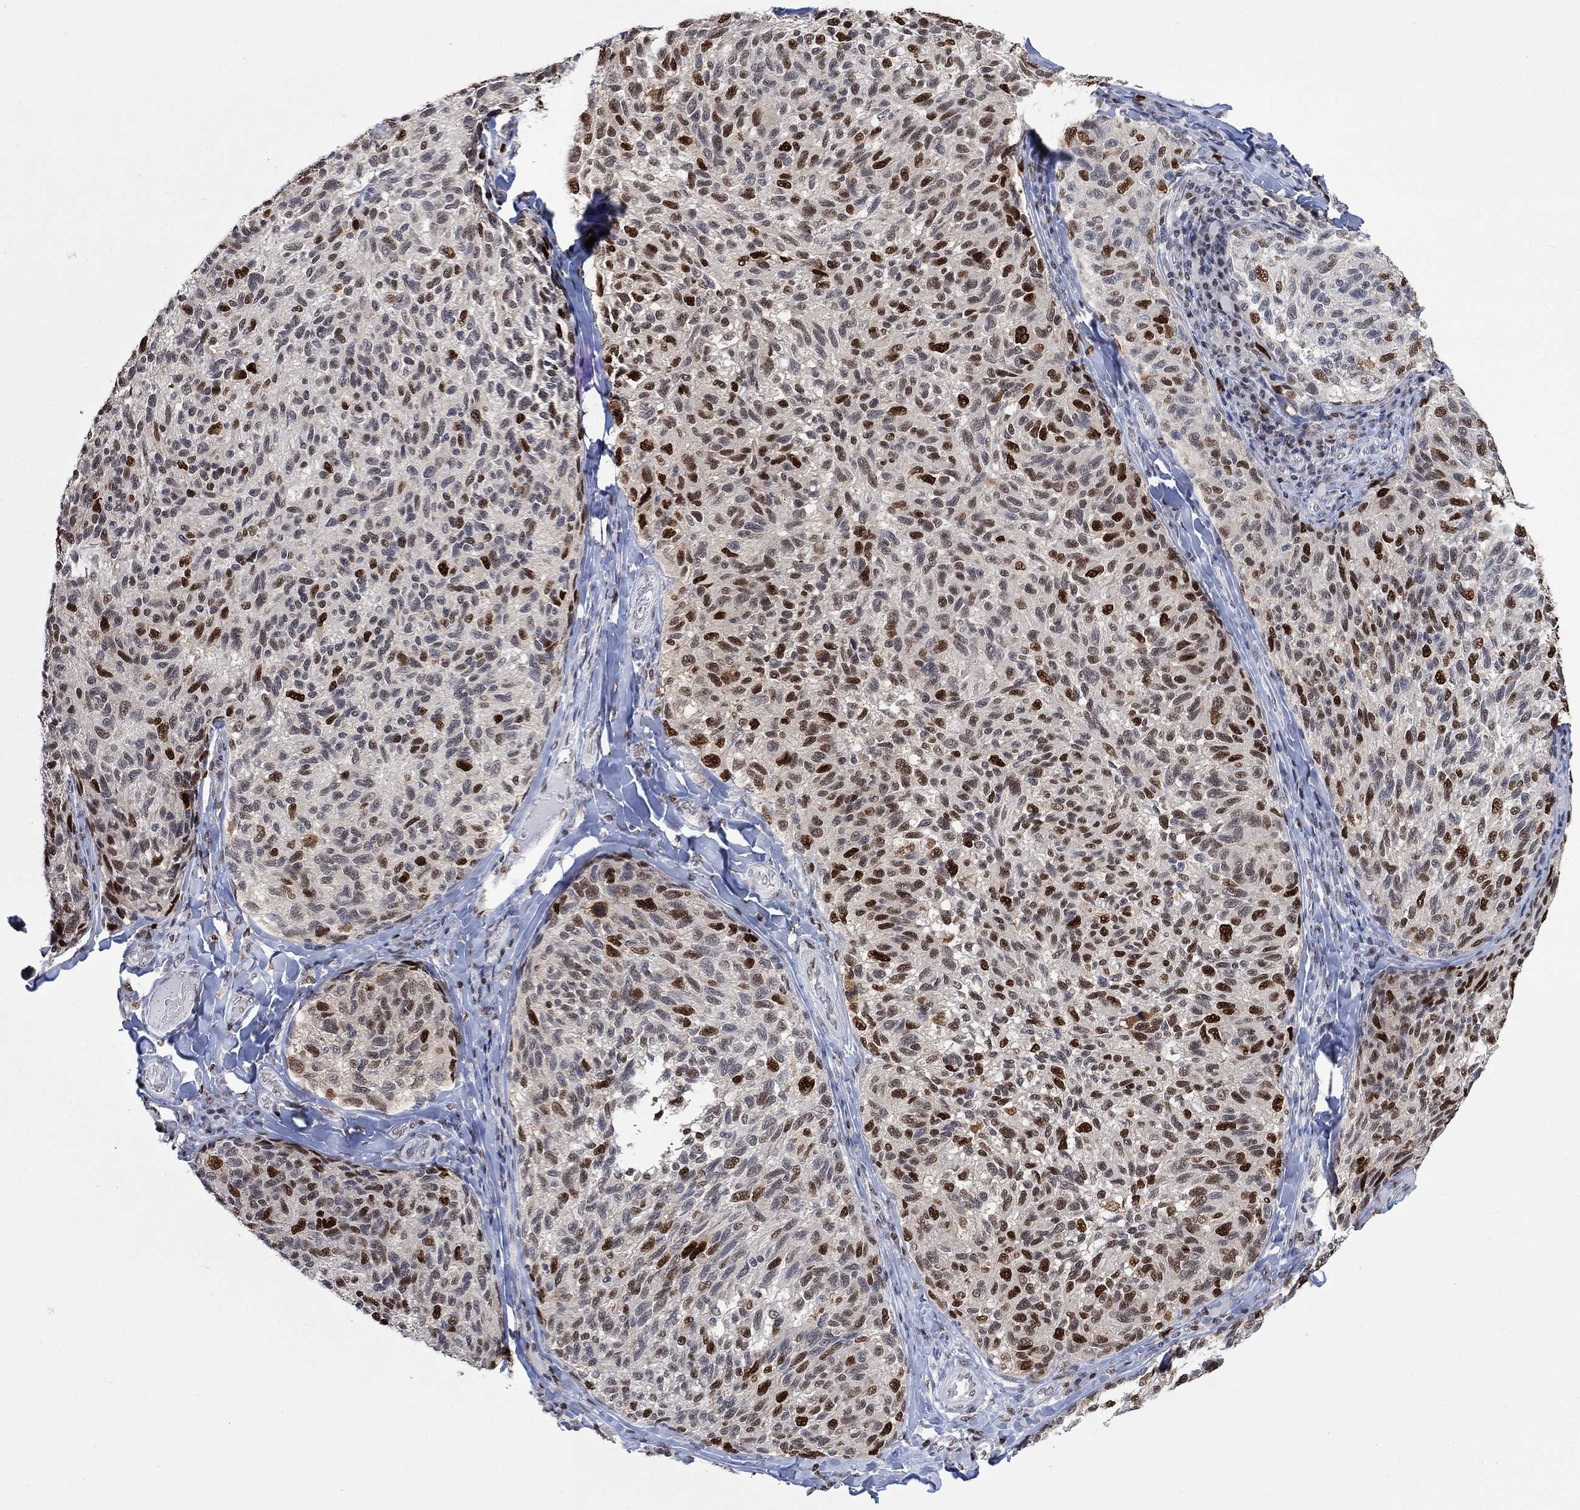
{"staining": {"intensity": "strong", "quantity": "<25%", "location": "nuclear"}, "tissue": "melanoma", "cell_type": "Tumor cells", "image_type": "cancer", "snomed": [{"axis": "morphology", "description": "Malignant melanoma, NOS"}, {"axis": "topography", "description": "Skin"}], "caption": "Immunohistochemistry (IHC) micrograph of neoplastic tissue: malignant melanoma stained using immunohistochemistry (IHC) reveals medium levels of strong protein expression localized specifically in the nuclear of tumor cells, appearing as a nuclear brown color.", "gene": "RAD54L2", "patient": {"sex": "female", "age": 73}}